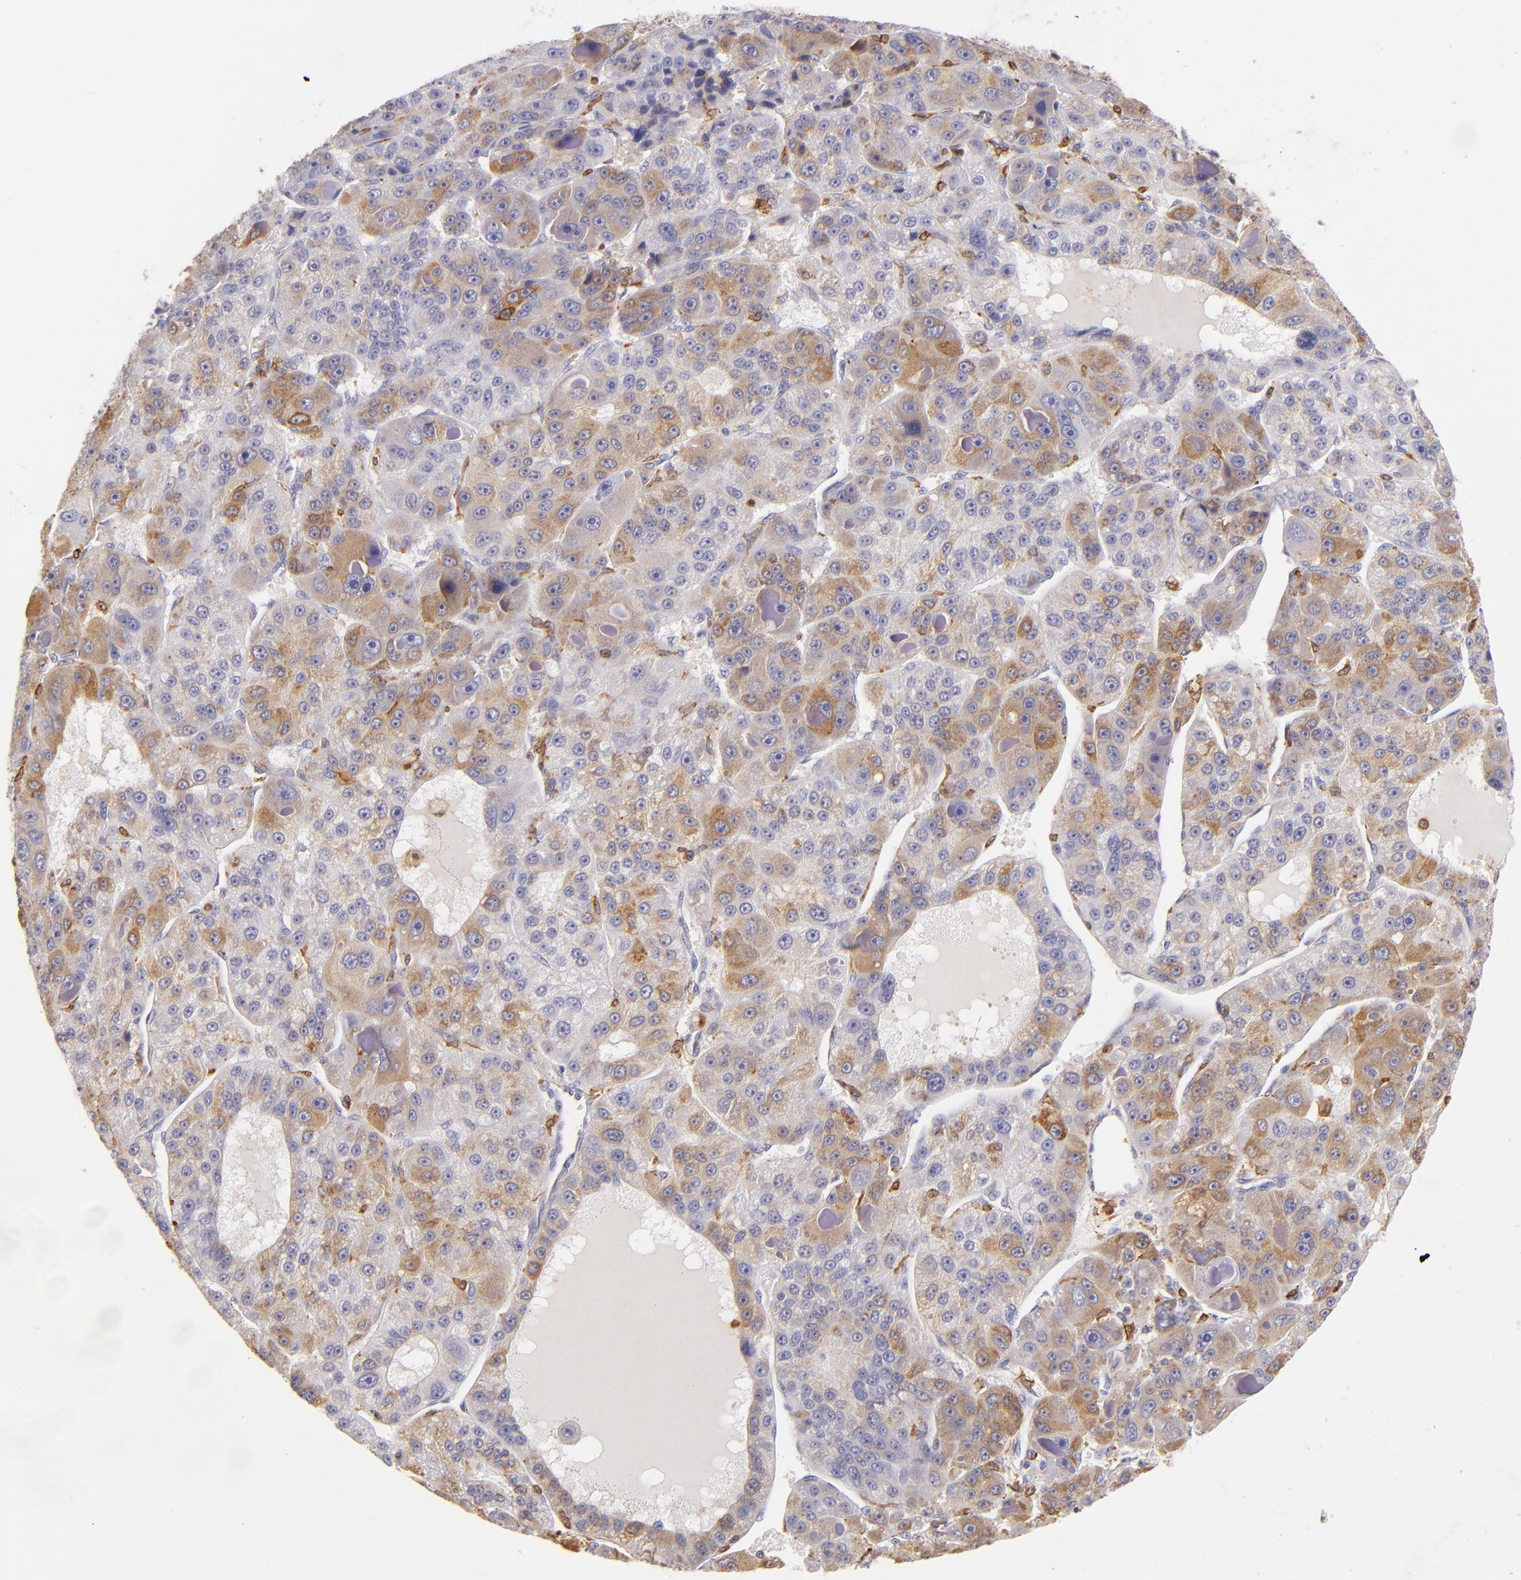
{"staining": {"intensity": "moderate", "quantity": "25%-75%", "location": "cytoplasmic/membranous"}, "tissue": "liver cancer", "cell_type": "Tumor cells", "image_type": "cancer", "snomed": [{"axis": "morphology", "description": "Carcinoma, Hepatocellular, NOS"}, {"axis": "topography", "description": "Liver"}], "caption": "Immunohistochemistry (IHC) histopathology image of neoplastic tissue: liver hepatocellular carcinoma stained using immunohistochemistry (IHC) demonstrates medium levels of moderate protein expression localized specifically in the cytoplasmic/membranous of tumor cells, appearing as a cytoplasmic/membranous brown color.", "gene": "CD74", "patient": {"sex": "male", "age": 76}}